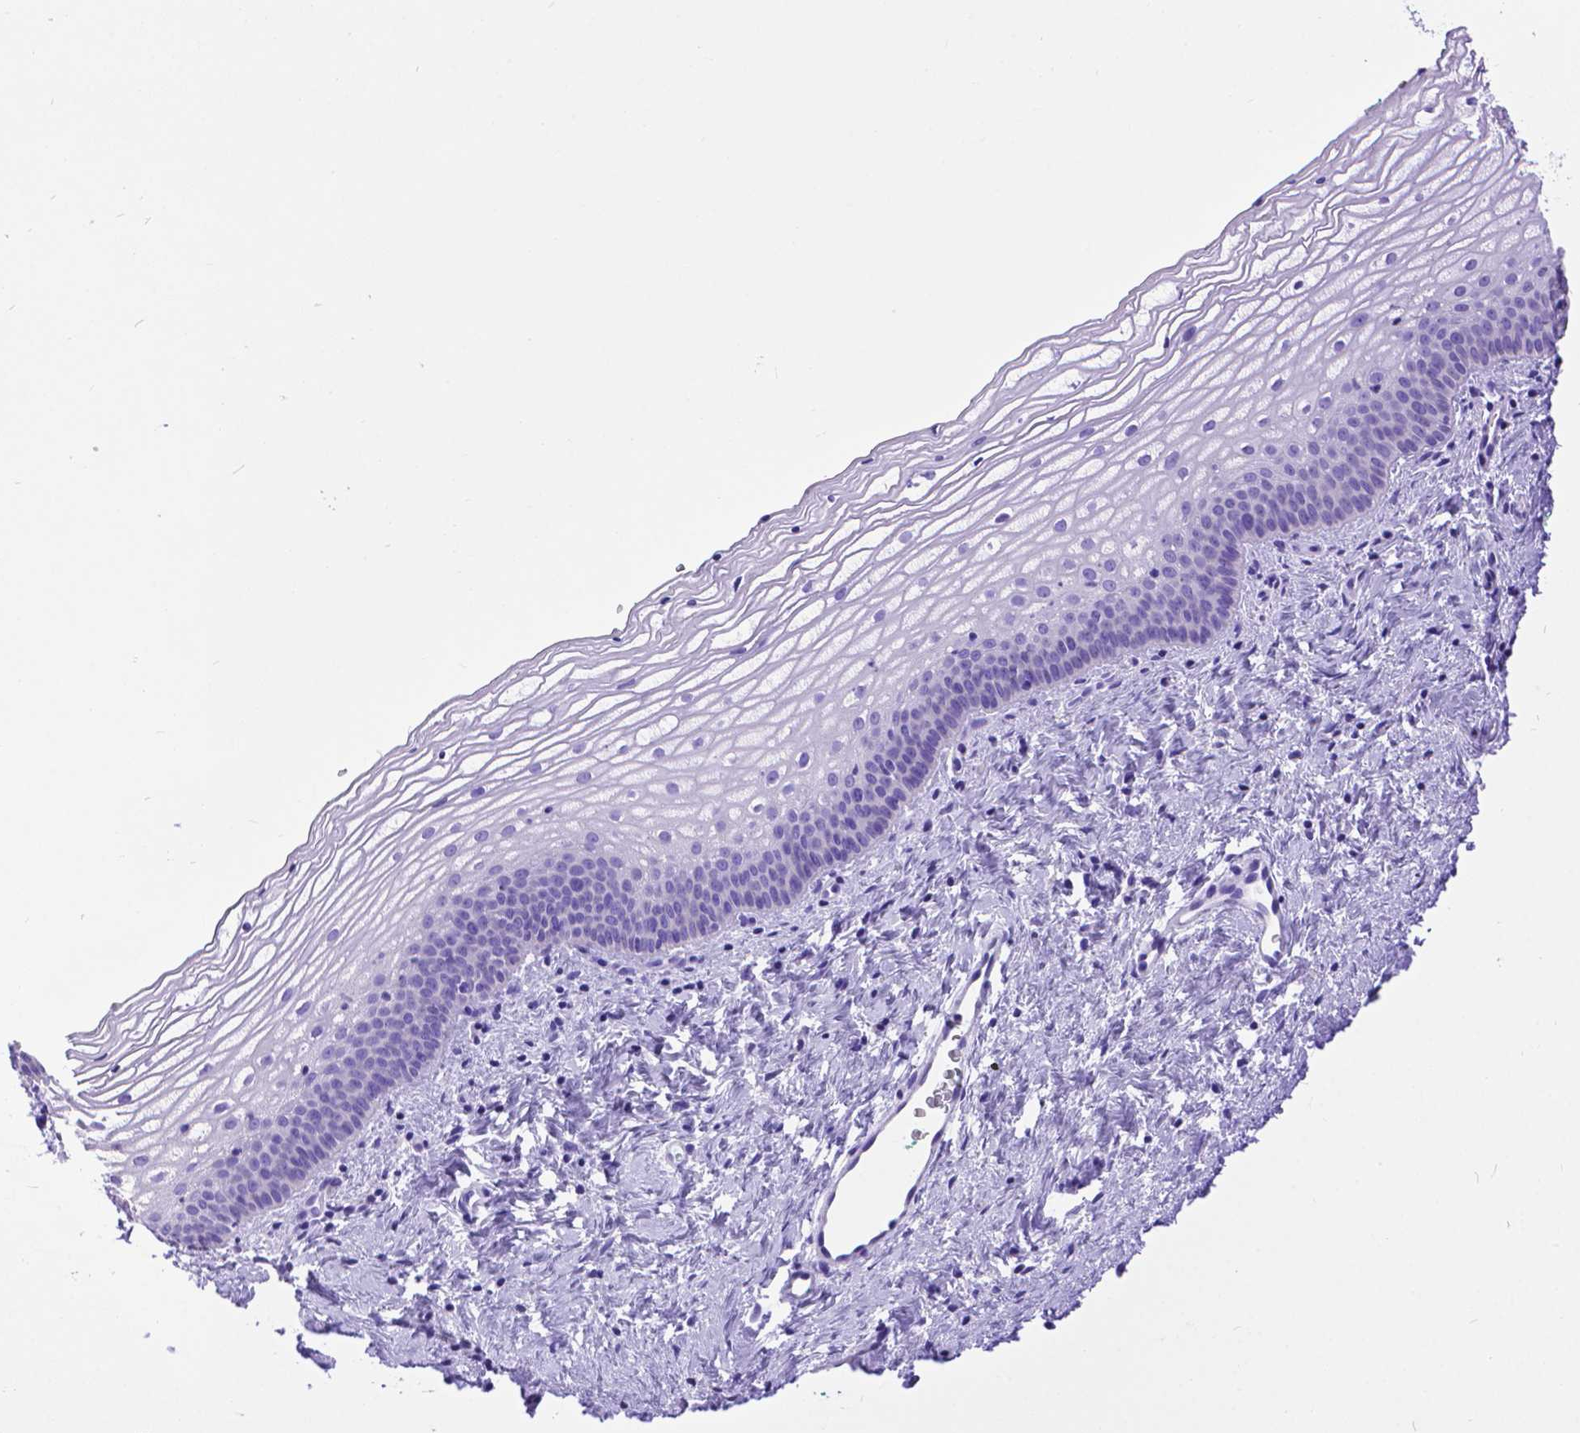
{"staining": {"intensity": "negative", "quantity": "none", "location": "none"}, "tissue": "vagina", "cell_type": "Squamous epithelial cells", "image_type": "normal", "snomed": [{"axis": "morphology", "description": "Normal tissue, NOS"}, {"axis": "topography", "description": "Vagina"}], "caption": "The immunohistochemistry (IHC) photomicrograph has no significant positivity in squamous epithelial cells of vagina. The staining was performed using DAB (3,3'-diaminobenzidine) to visualize the protein expression in brown, while the nuclei were stained in blue with hematoxylin (Magnification: 20x).", "gene": "DHRS2", "patient": {"sex": "female", "age": 44}}